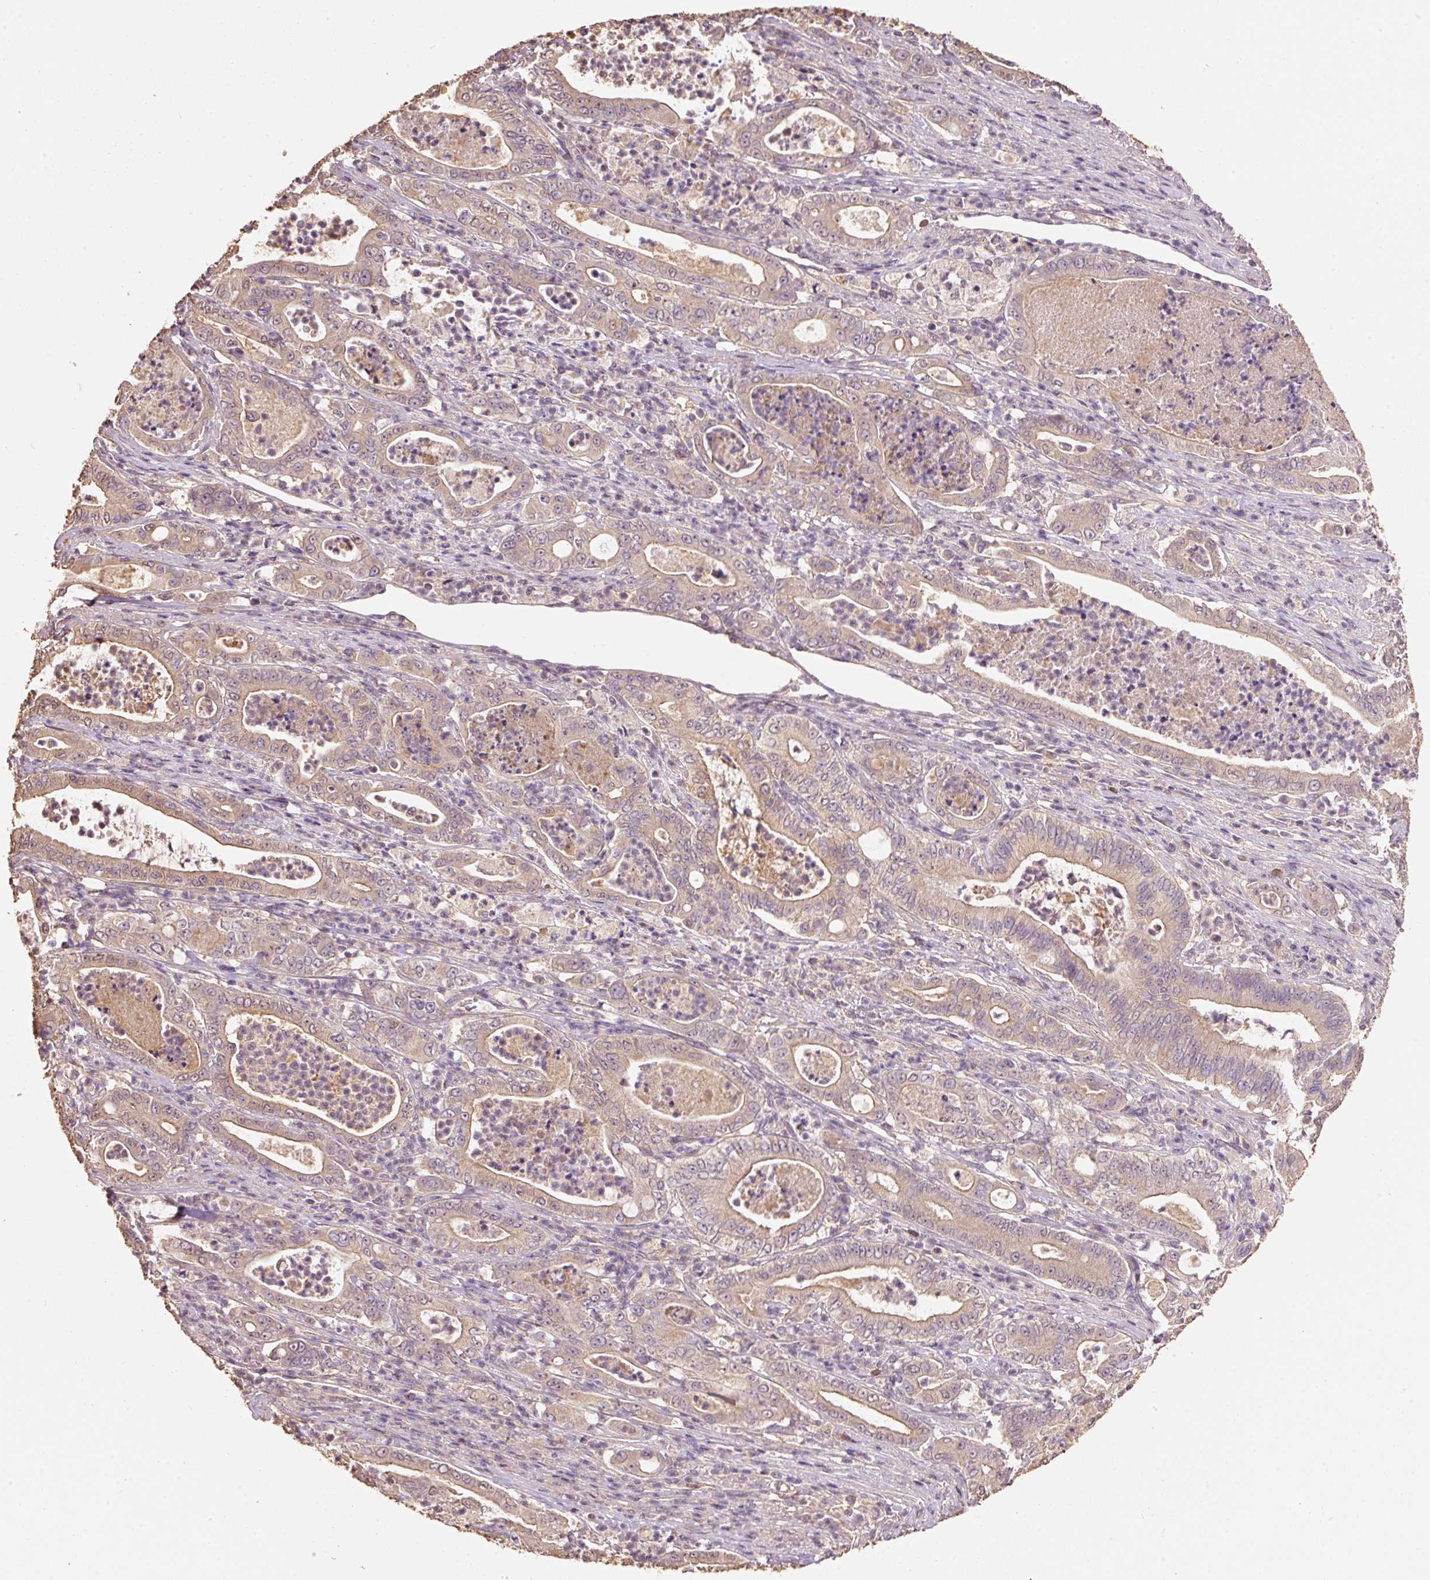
{"staining": {"intensity": "weak", "quantity": ">75%", "location": "cytoplasmic/membranous"}, "tissue": "pancreatic cancer", "cell_type": "Tumor cells", "image_type": "cancer", "snomed": [{"axis": "morphology", "description": "Adenocarcinoma, NOS"}, {"axis": "topography", "description": "Pancreas"}], "caption": "Approximately >75% of tumor cells in human pancreatic adenocarcinoma display weak cytoplasmic/membranous protein expression as visualized by brown immunohistochemical staining.", "gene": "HERC2", "patient": {"sex": "male", "age": 71}}